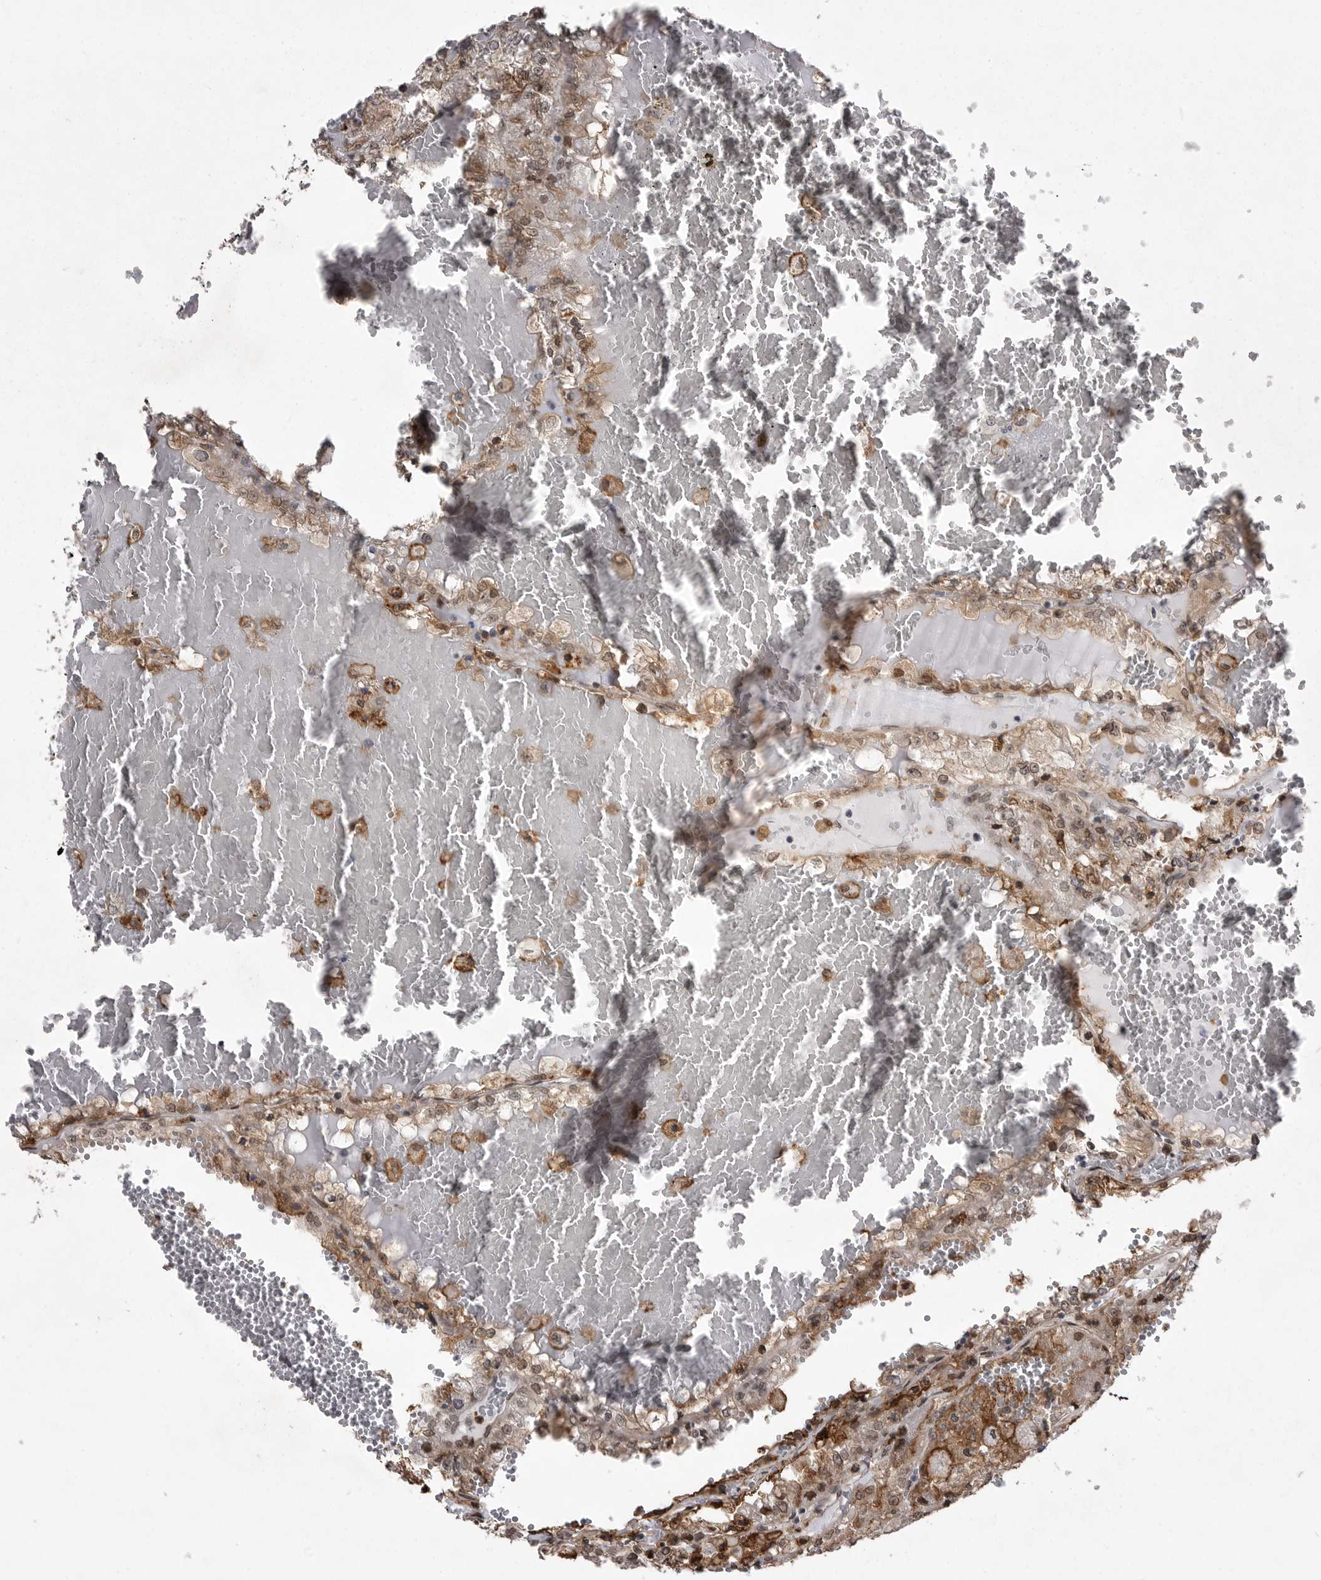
{"staining": {"intensity": "moderate", "quantity": ">75%", "location": "cytoplasmic/membranous"}, "tissue": "renal cancer", "cell_type": "Tumor cells", "image_type": "cancer", "snomed": [{"axis": "morphology", "description": "Adenocarcinoma, NOS"}, {"axis": "topography", "description": "Kidney"}], "caption": "Renal adenocarcinoma tissue demonstrates moderate cytoplasmic/membranous expression in about >75% of tumor cells", "gene": "ABL1", "patient": {"sex": "female", "age": 56}}